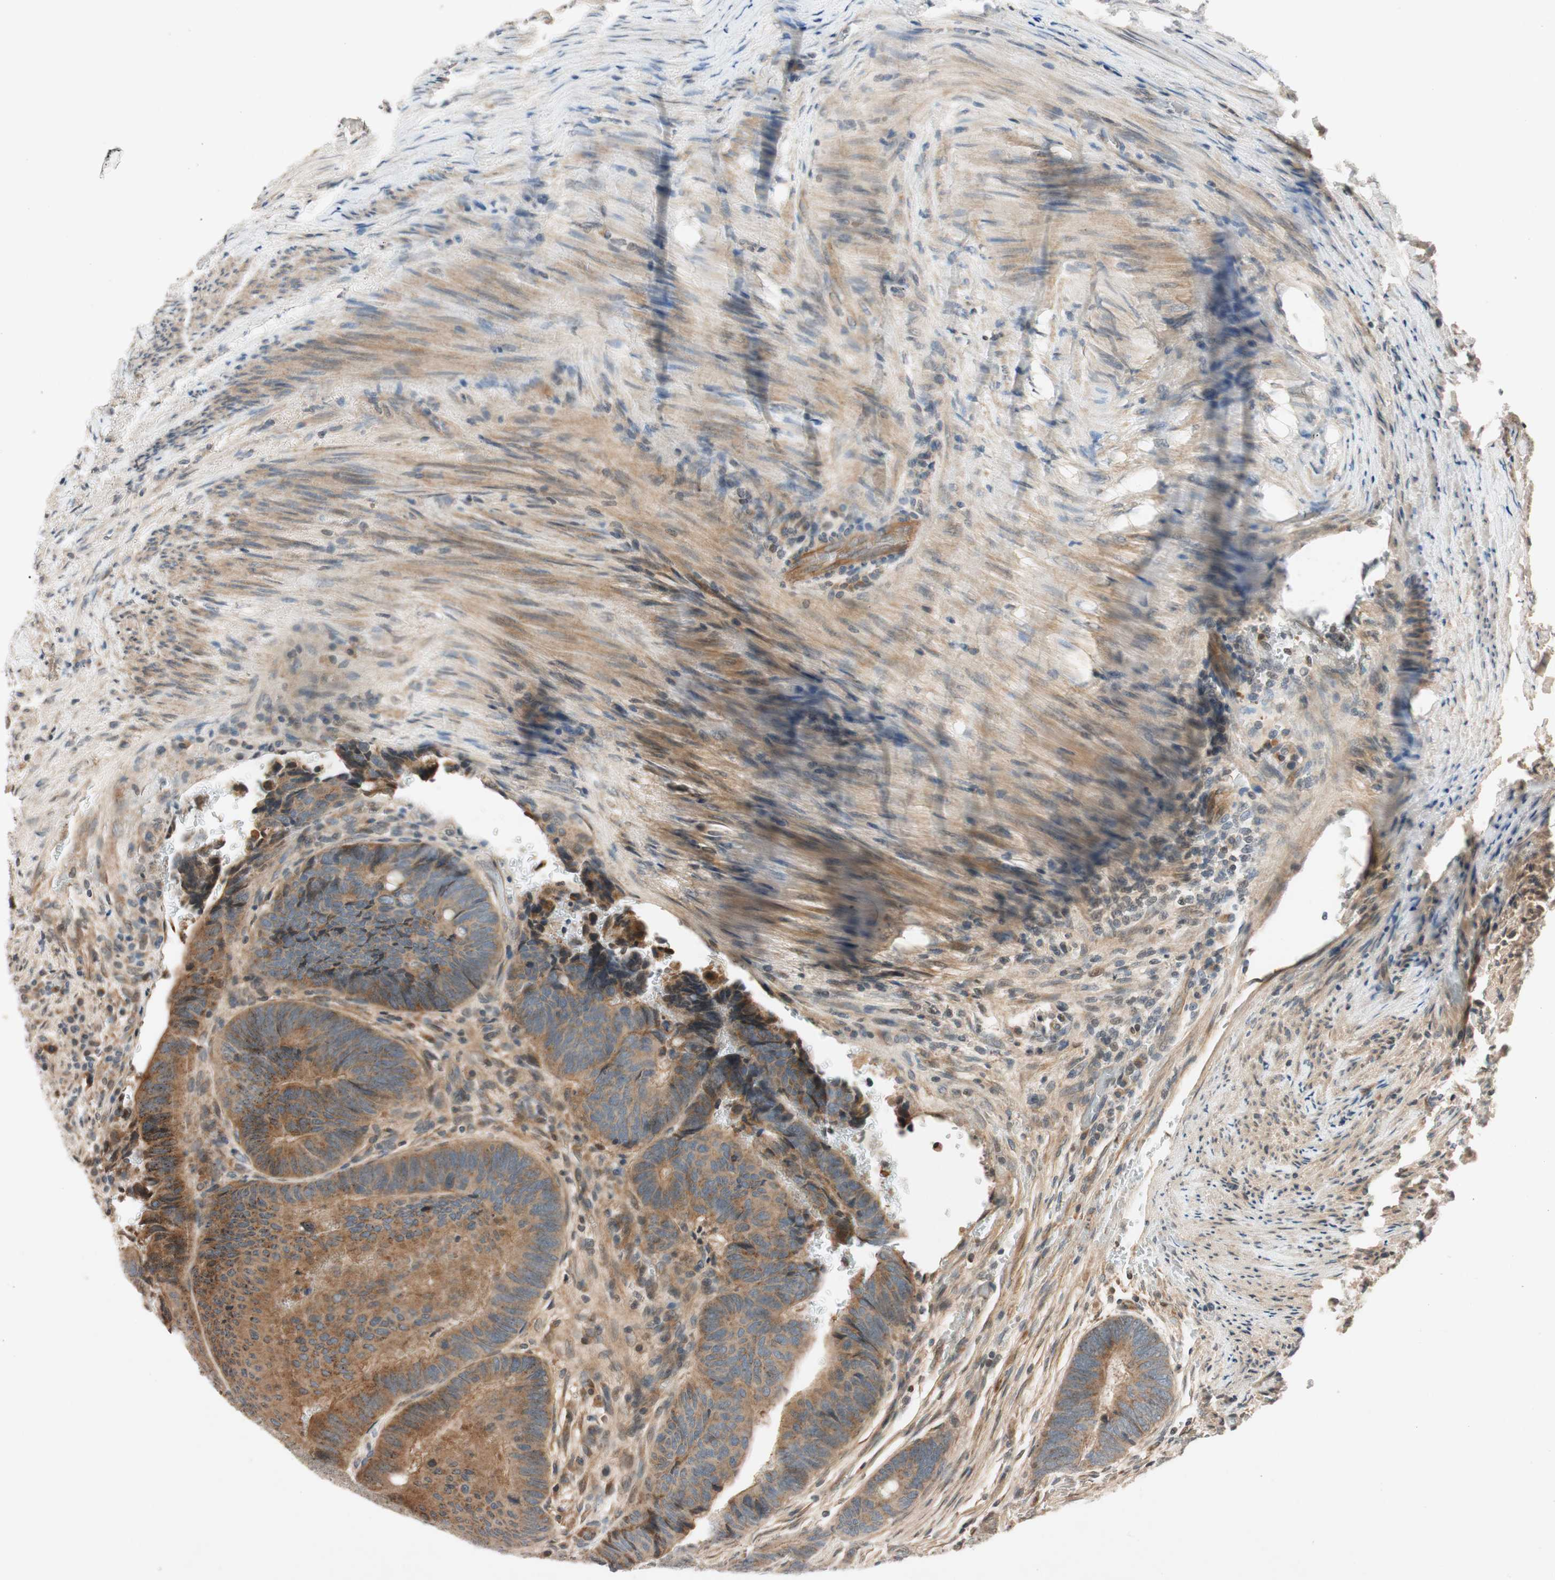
{"staining": {"intensity": "moderate", "quantity": ">75%", "location": "cytoplasmic/membranous"}, "tissue": "colorectal cancer", "cell_type": "Tumor cells", "image_type": "cancer", "snomed": [{"axis": "morphology", "description": "Normal tissue, NOS"}, {"axis": "morphology", "description": "Adenocarcinoma, NOS"}, {"axis": "topography", "description": "Rectum"}, {"axis": "topography", "description": "Peripheral nerve tissue"}], "caption": "Tumor cells demonstrate medium levels of moderate cytoplasmic/membranous expression in about >75% of cells in adenocarcinoma (colorectal). Nuclei are stained in blue.", "gene": "GCLM", "patient": {"sex": "male", "age": 92}}